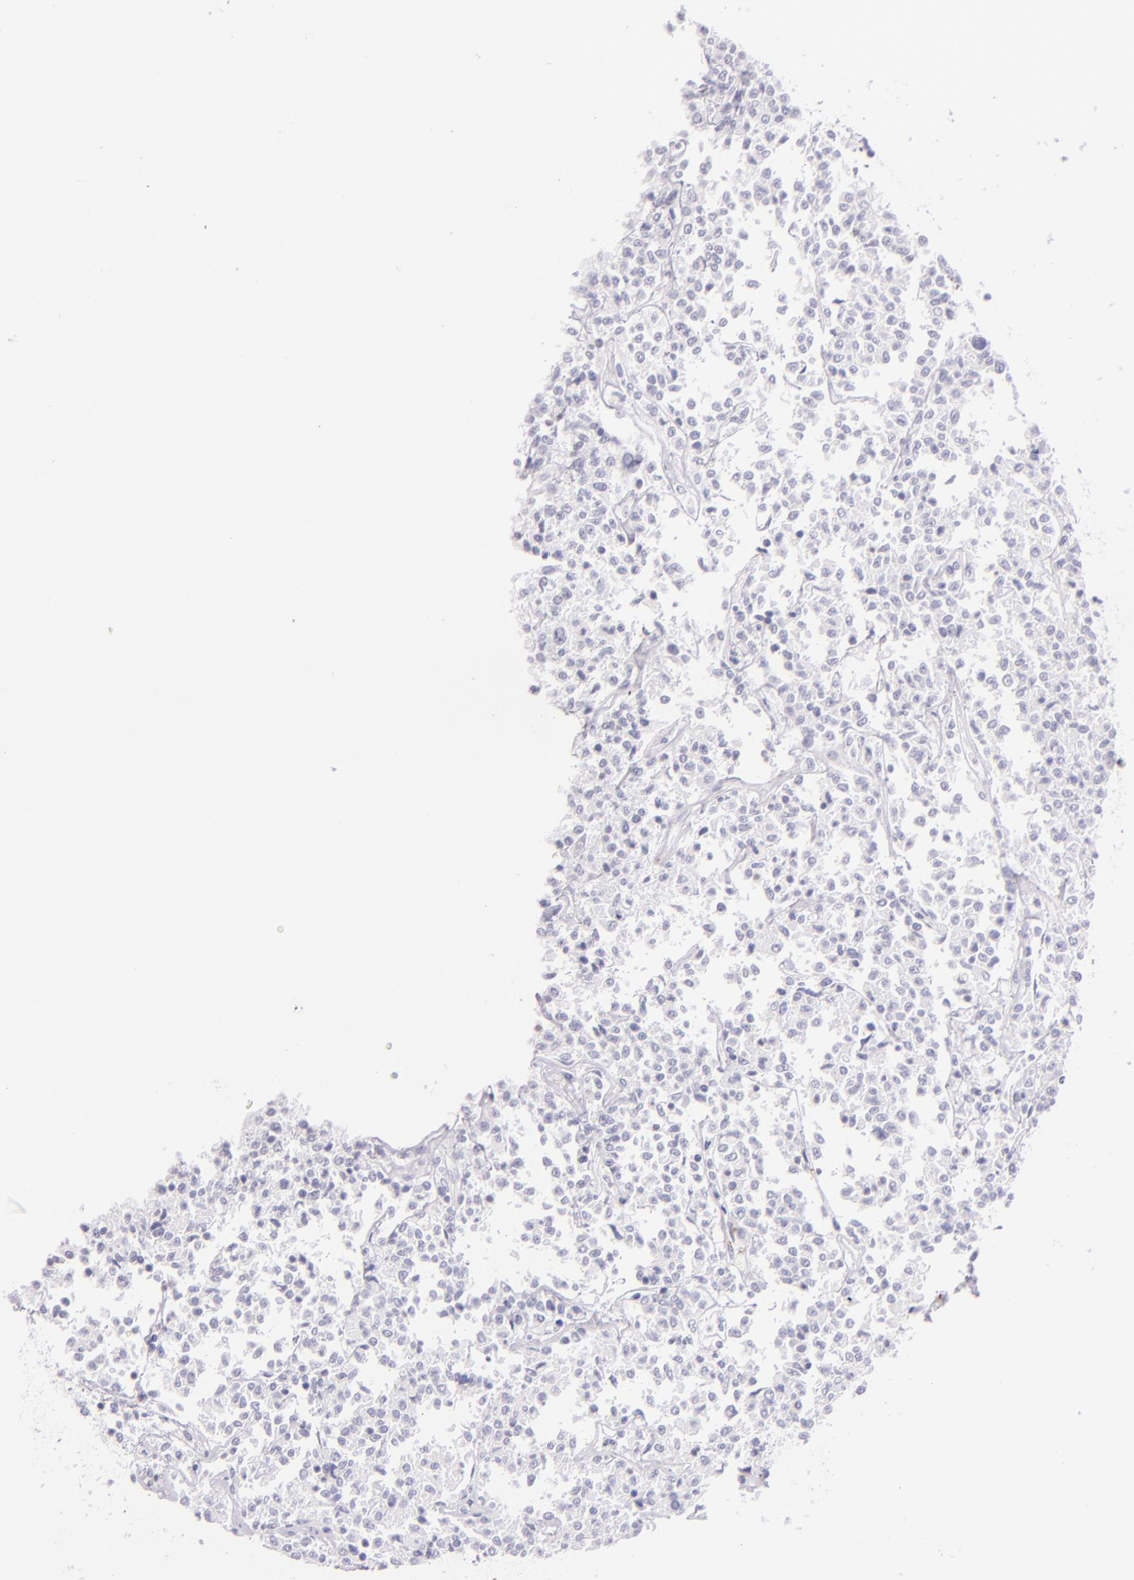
{"staining": {"intensity": "negative", "quantity": "none", "location": "none"}, "tissue": "lymphoma", "cell_type": "Tumor cells", "image_type": "cancer", "snomed": [{"axis": "morphology", "description": "Malignant lymphoma, non-Hodgkin's type, Low grade"}, {"axis": "topography", "description": "Small intestine"}], "caption": "Immunohistochemistry (IHC) photomicrograph of lymphoma stained for a protein (brown), which demonstrates no positivity in tumor cells.", "gene": "SELP", "patient": {"sex": "female", "age": 59}}